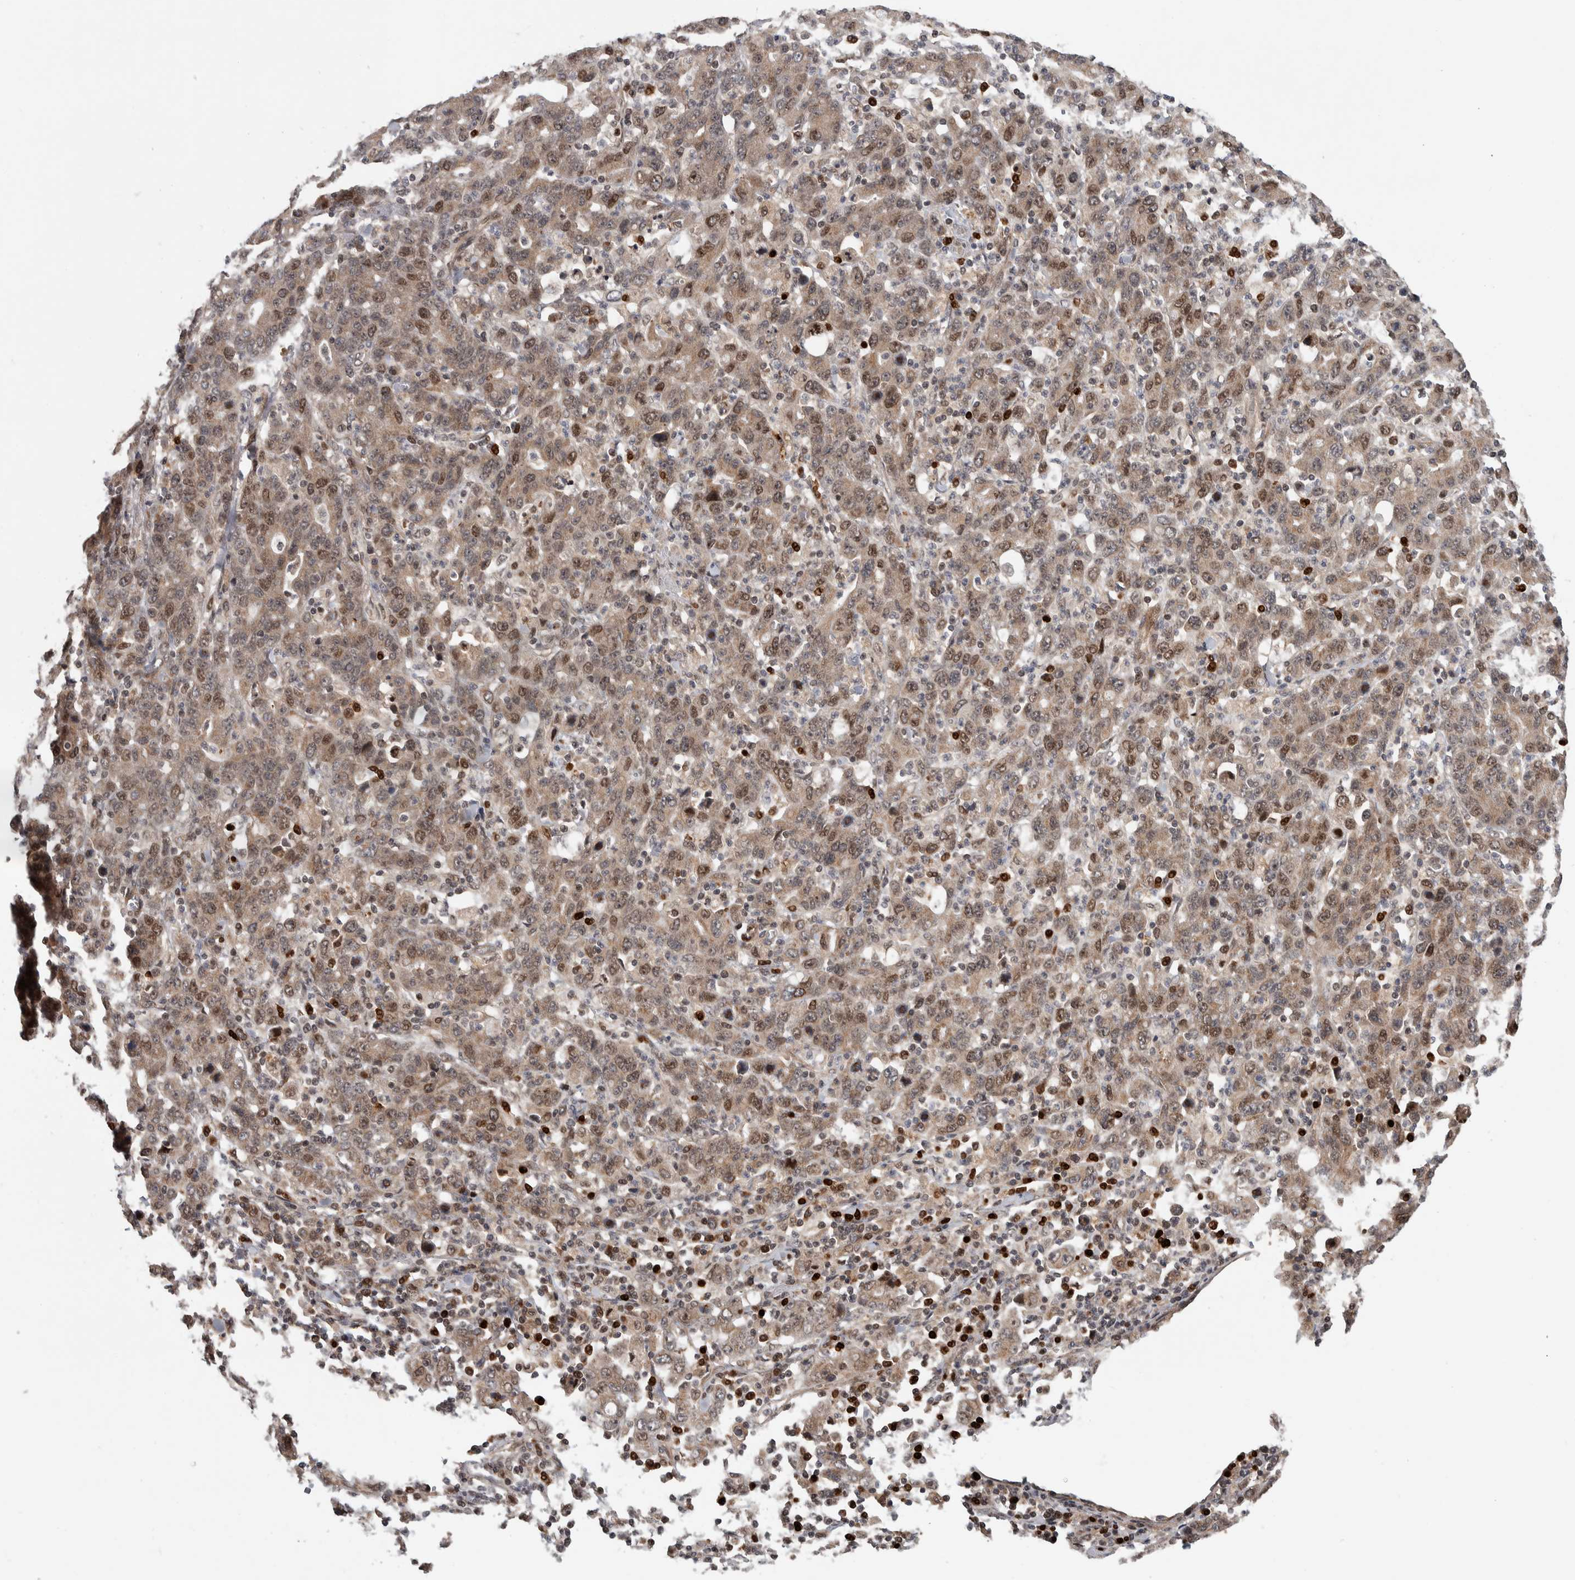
{"staining": {"intensity": "moderate", "quantity": ">75%", "location": "cytoplasmic/membranous,nuclear"}, "tissue": "stomach cancer", "cell_type": "Tumor cells", "image_type": "cancer", "snomed": [{"axis": "morphology", "description": "Adenocarcinoma, NOS"}, {"axis": "topography", "description": "Stomach, upper"}], "caption": "IHC image of human stomach cancer stained for a protein (brown), which reveals medium levels of moderate cytoplasmic/membranous and nuclear expression in approximately >75% of tumor cells.", "gene": "RPS6KA4", "patient": {"sex": "male", "age": 69}}